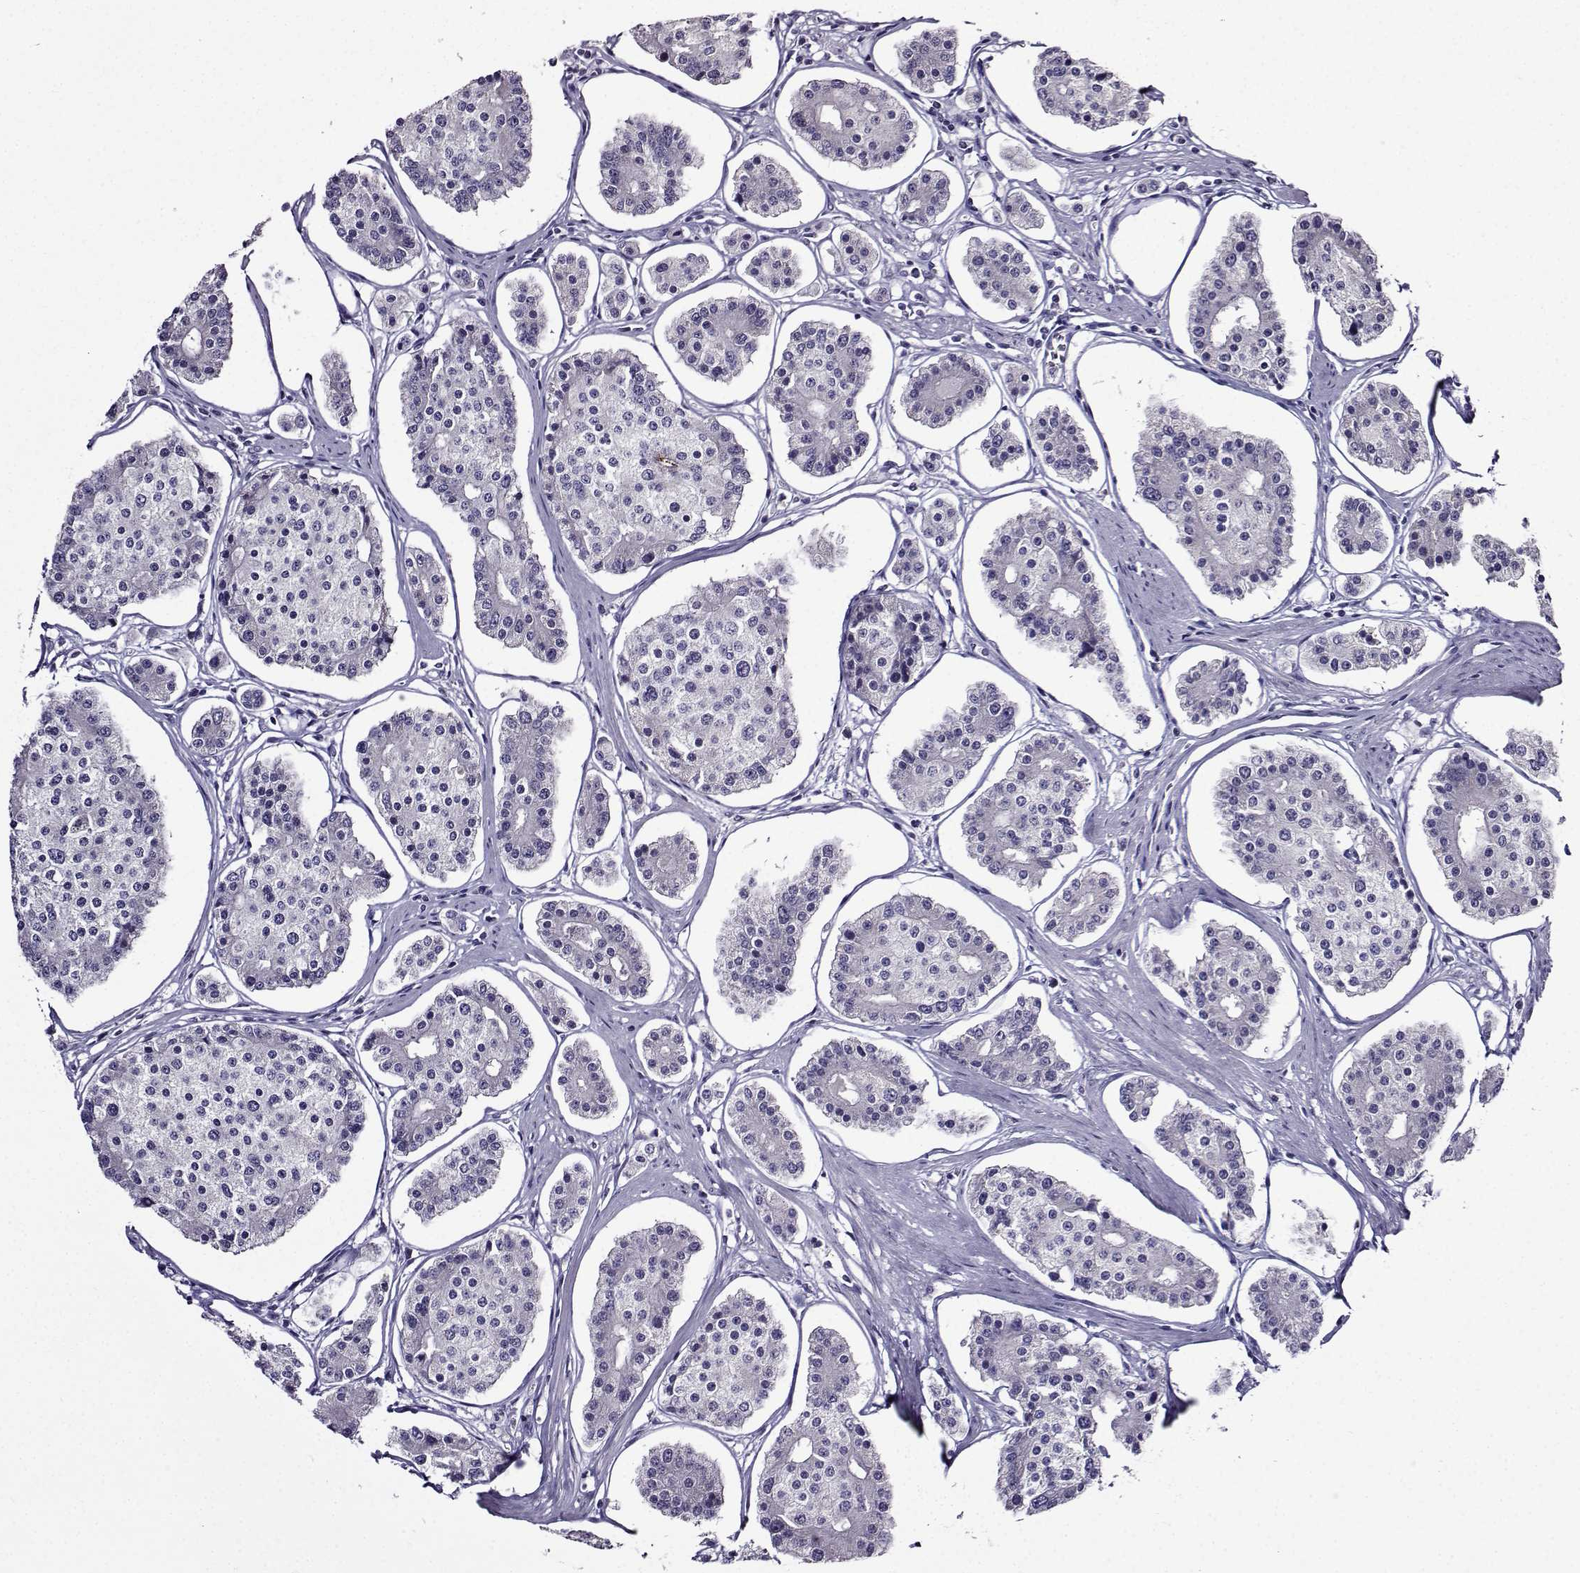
{"staining": {"intensity": "negative", "quantity": "none", "location": "none"}, "tissue": "carcinoid", "cell_type": "Tumor cells", "image_type": "cancer", "snomed": [{"axis": "morphology", "description": "Carcinoid, malignant, NOS"}, {"axis": "topography", "description": "Small intestine"}], "caption": "IHC micrograph of carcinoid (malignant) stained for a protein (brown), which demonstrates no staining in tumor cells.", "gene": "TMEM266", "patient": {"sex": "female", "age": 65}}